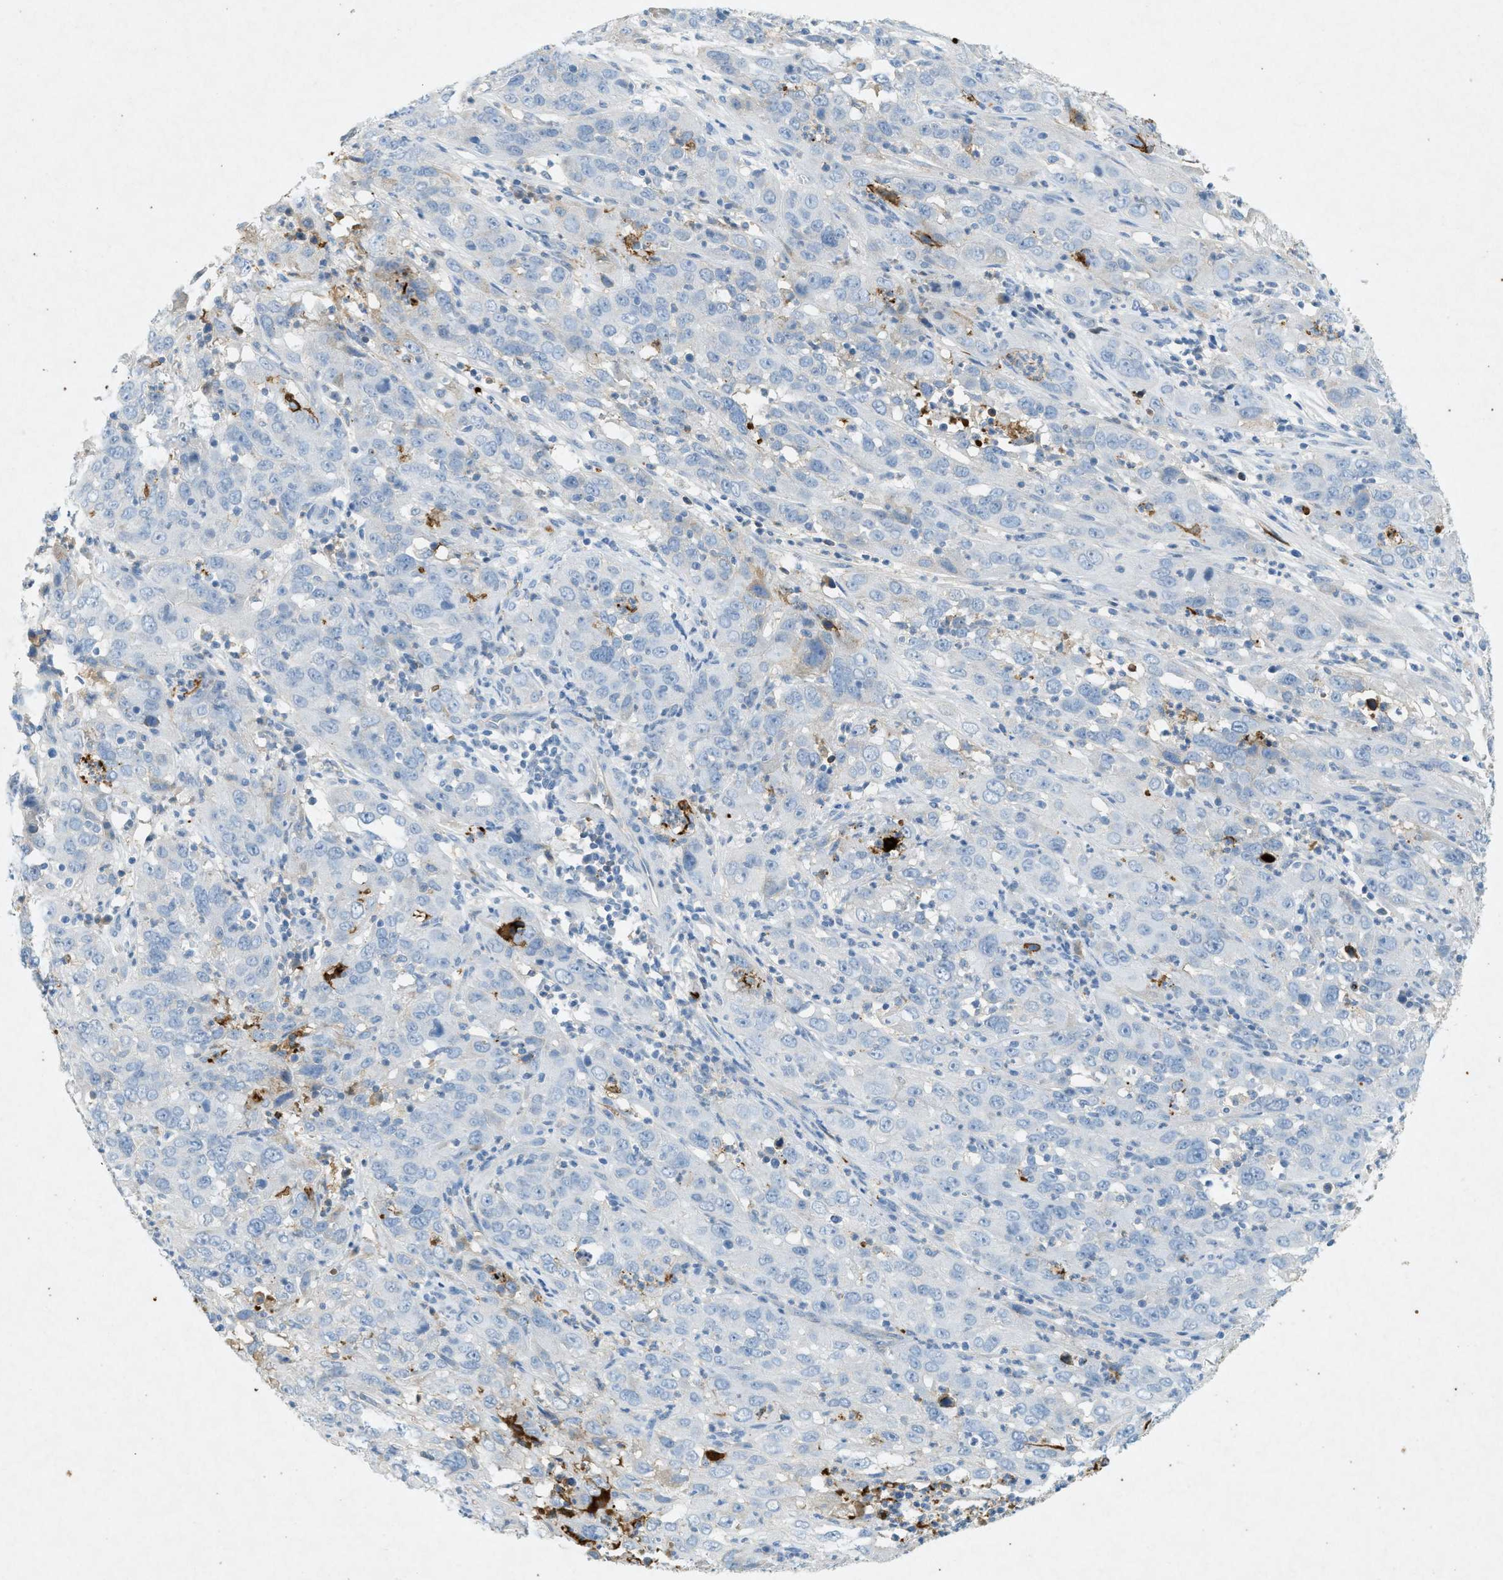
{"staining": {"intensity": "weak", "quantity": "25%-75%", "location": "cytoplasmic/membranous"}, "tissue": "cervical cancer", "cell_type": "Tumor cells", "image_type": "cancer", "snomed": [{"axis": "morphology", "description": "Squamous cell carcinoma, NOS"}, {"axis": "topography", "description": "Cervix"}], "caption": "Squamous cell carcinoma (cervical) stained with a brown dye demonstrates weak cytoplasmic/membranous positive expression in about 25%-75% of tumor cells.", "gene": "F2", "patient": {"sex": "female", "age": 32}}